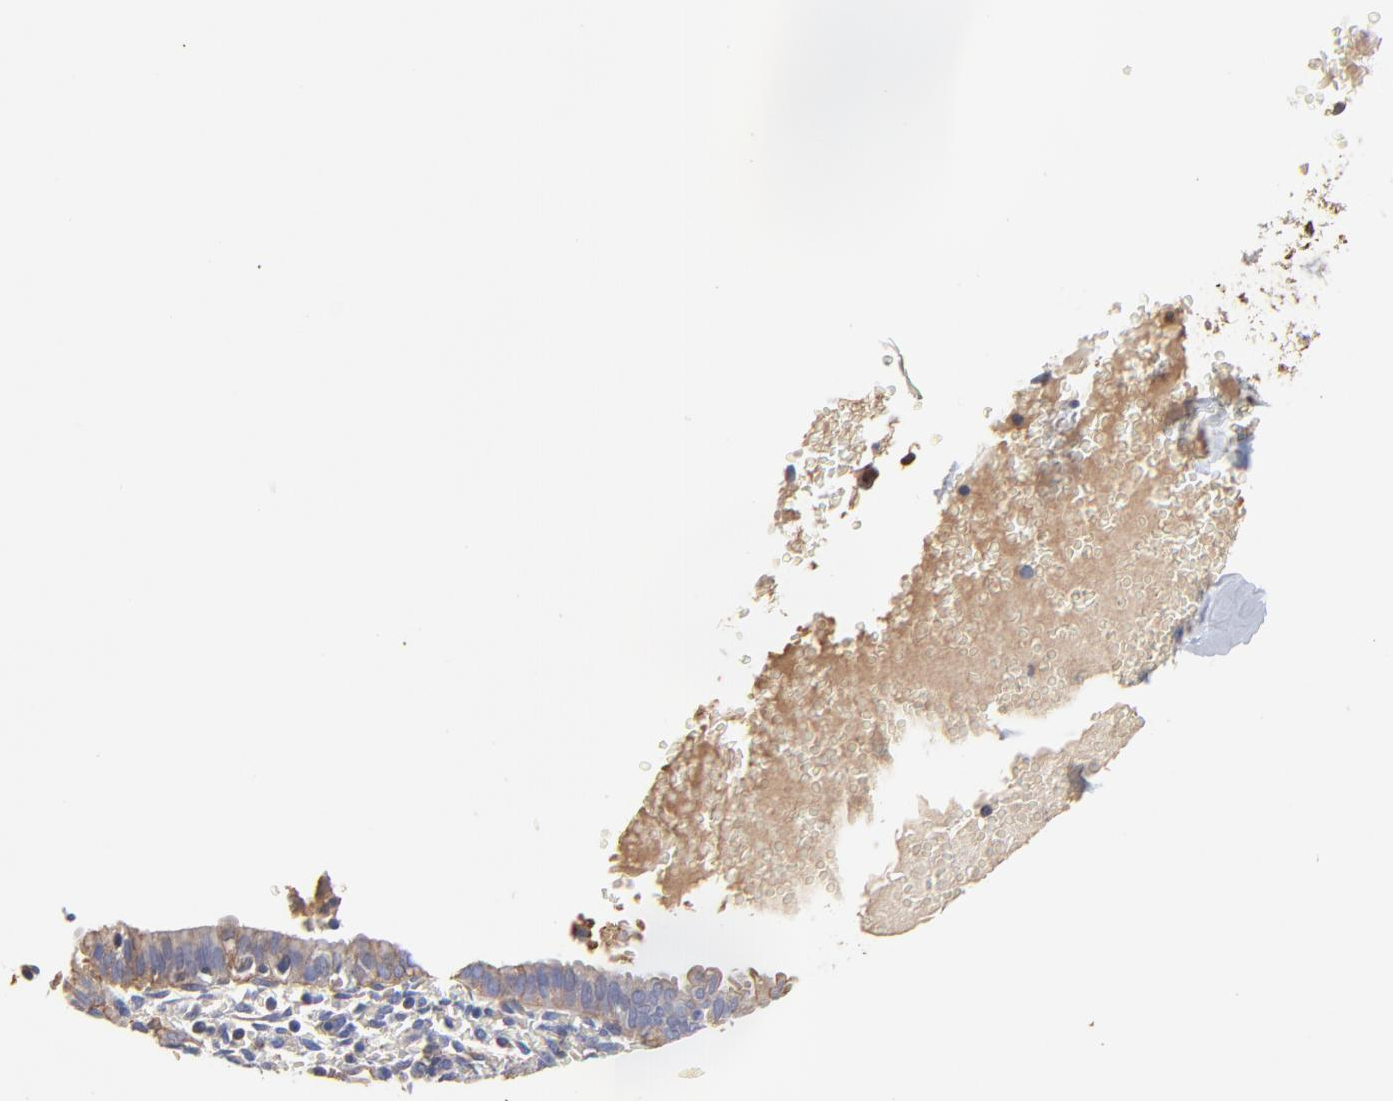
{"staining": {"intensity": "moderate", "quantity": "<25%", "location": "cytoplasmic/membranous"}, "tissue": "endometrium", "cell_type": "Cells in endometrial stroma", "image_type": "normal", "snomed": [{"axis": "morphology", "description": "Normal tissue, NOS"}, {"axis": "topography", "description": "Endometrium"}], "caption": "The immunohistochemical stain highlights moderate cytoplasmic/membranous positivity in cells in endometrial stroma of normal endometrium. (brown staining indicates protein expression, while blue staining denotes nuclei).", "gene": "LRCH2", "patient": {"sex": "female", "age": 61}}